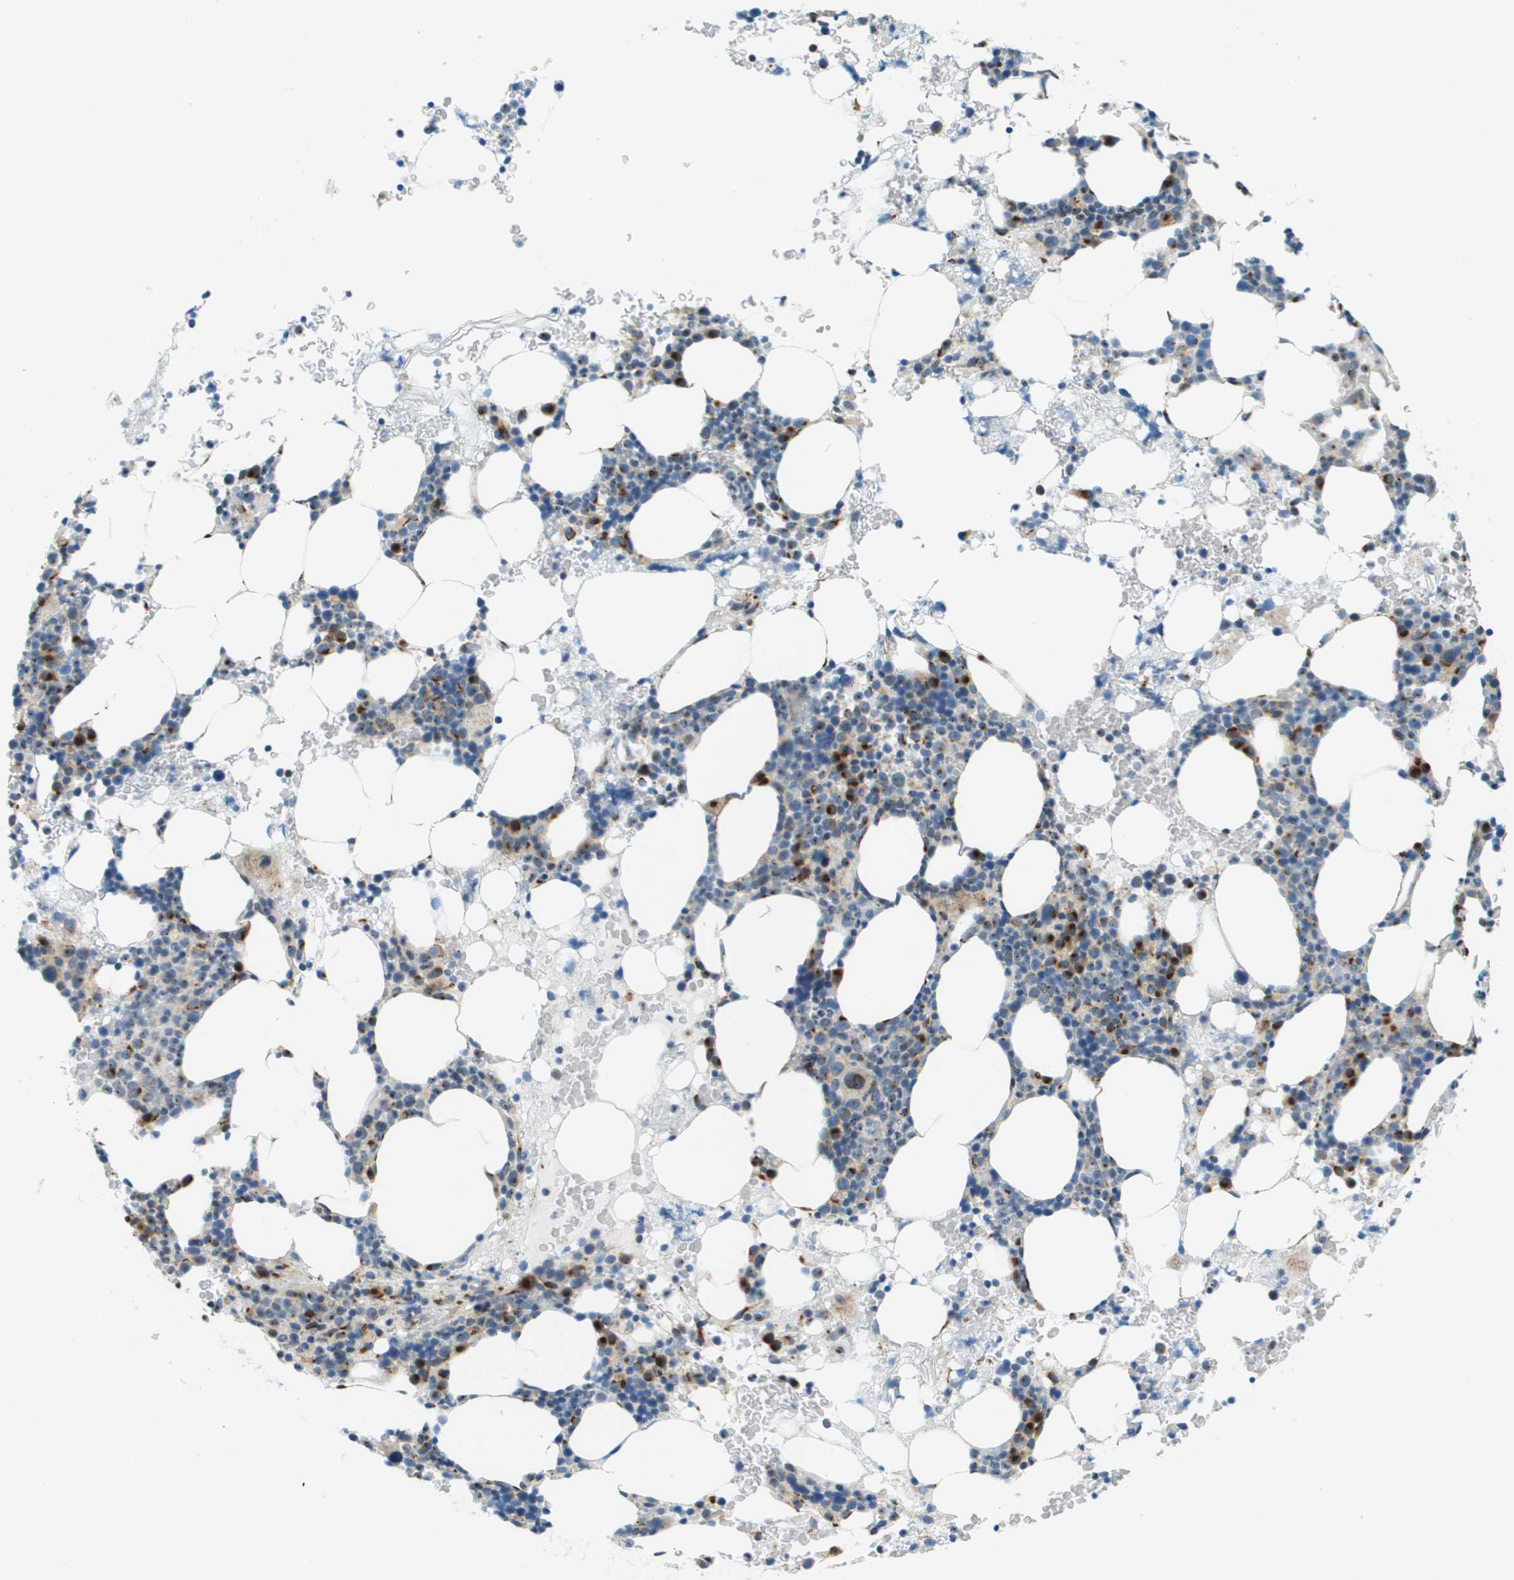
{"staining": {"intensity": "strong", "quantity": "25%-75%", "location": "cytoplasmic/membranous"}, "tissue": "bone marrow", "cell_type": "Hematopoietic cells", "image_type": "normal", "snomed": [{"axis": "morphology", "description": "Normal tissue, NOS"}, {"axis": "morphology", "description": "Inflammation, NOS"}, {"axis": "topography", "description": "Bone marrow"}], "caption": "Immunohistochemistry (IHC) image of benign bone marrow: bone marrow stained using immunohistochemistry (IHC) exhibits high levels of strong protein expression localized specifically in the cytoplasmic/membranous of hematopoietic cells, appearing as a cytoplasmic/membranous brown color.", "gene": "ACBD3", "patient": {"sex": "female", "age": 84}}